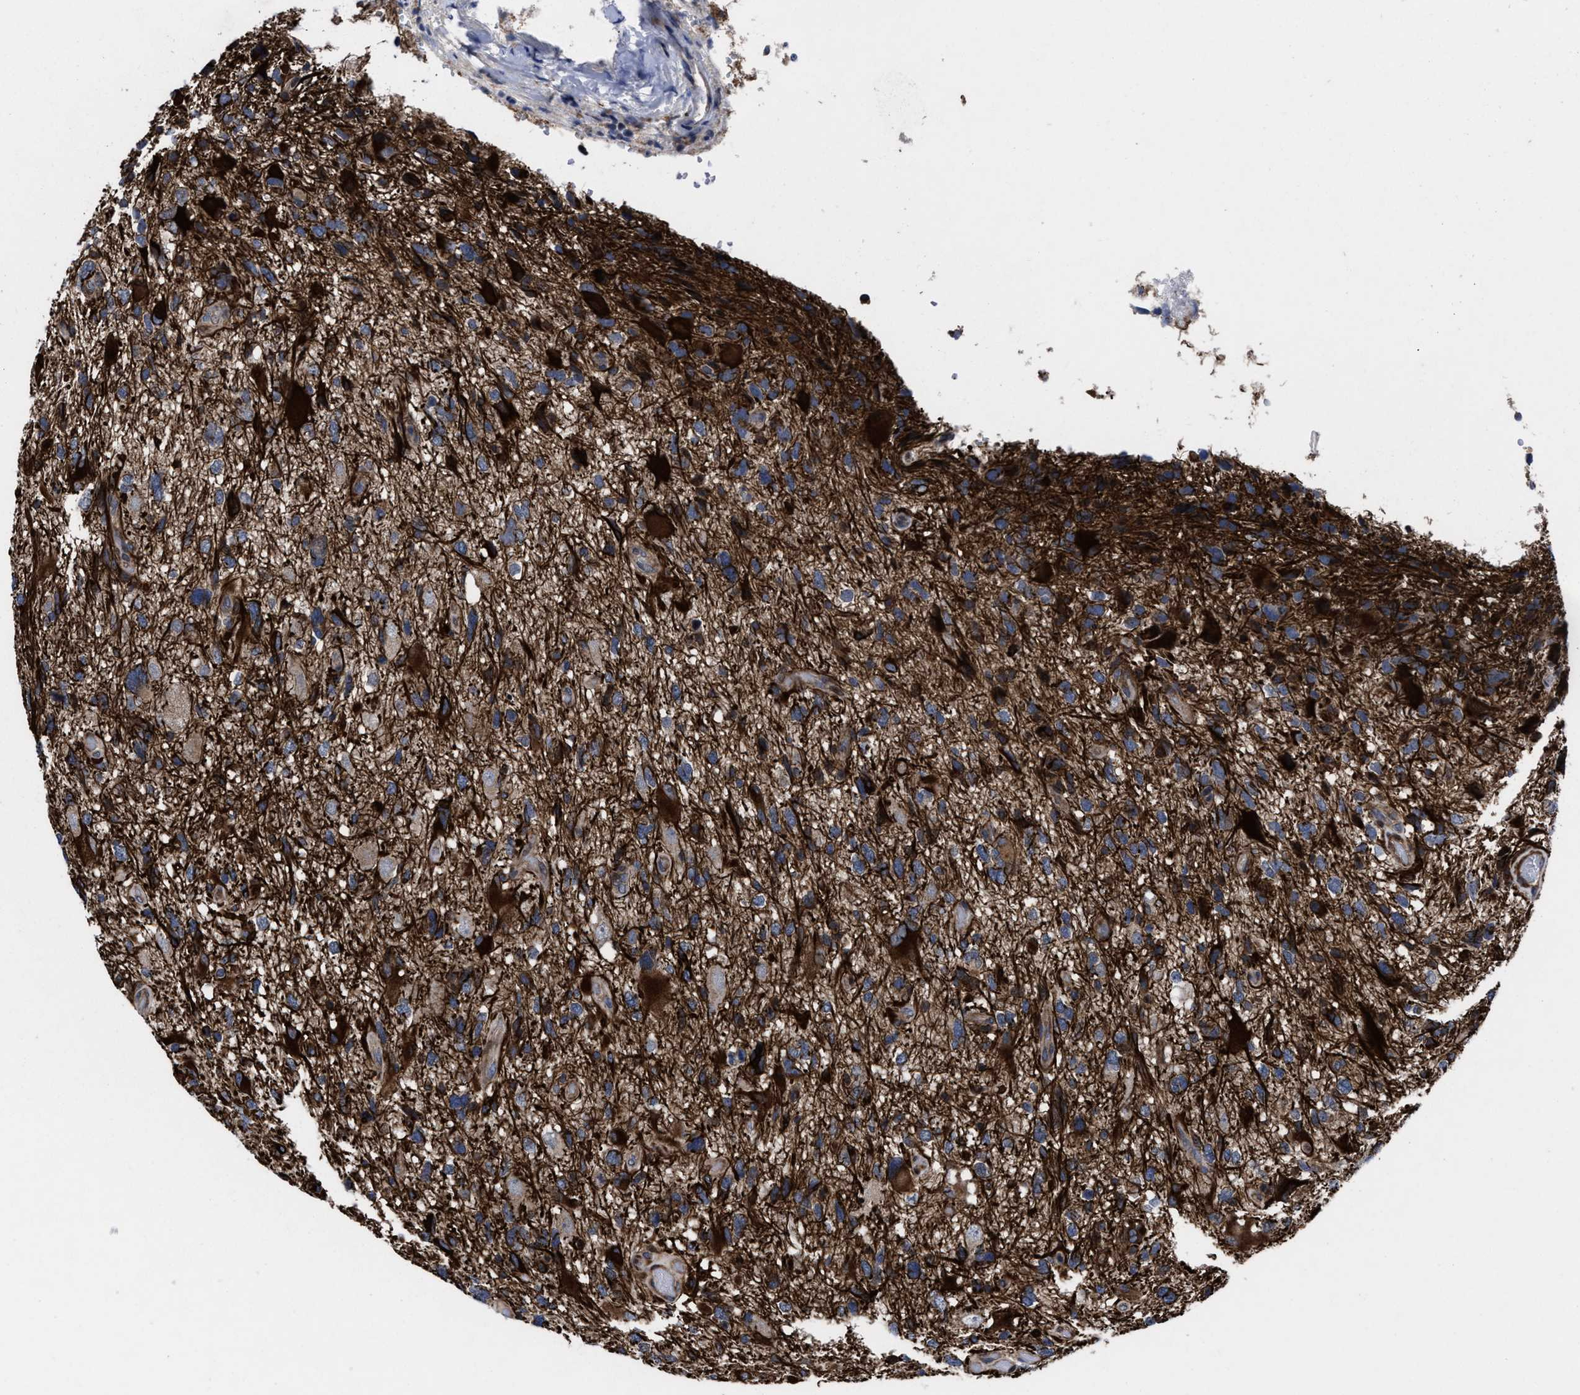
{"staining": {"intensity": "strong", "quantity": ">75%", "location": "cytoplasmic/membranous"}, "tissue": "glioma", "cell_type": "Tumor cells", "image_type": "cancer", "snomed": [{"axis": "morphology", "description": "Glioma, malignant, High grade"}, {"axis": "topography", "description": "Brain"}], "caption": "Immunohistochemistry of human malignant high-grade glioma reveals high levels of strong cytoplasmic/membranous positivity in about >75% of tumor cells. (IHC, brightfield microscopy, high magnification).", "gene": "MRPL50", "patient": {"sex": "male", "age": 33}}